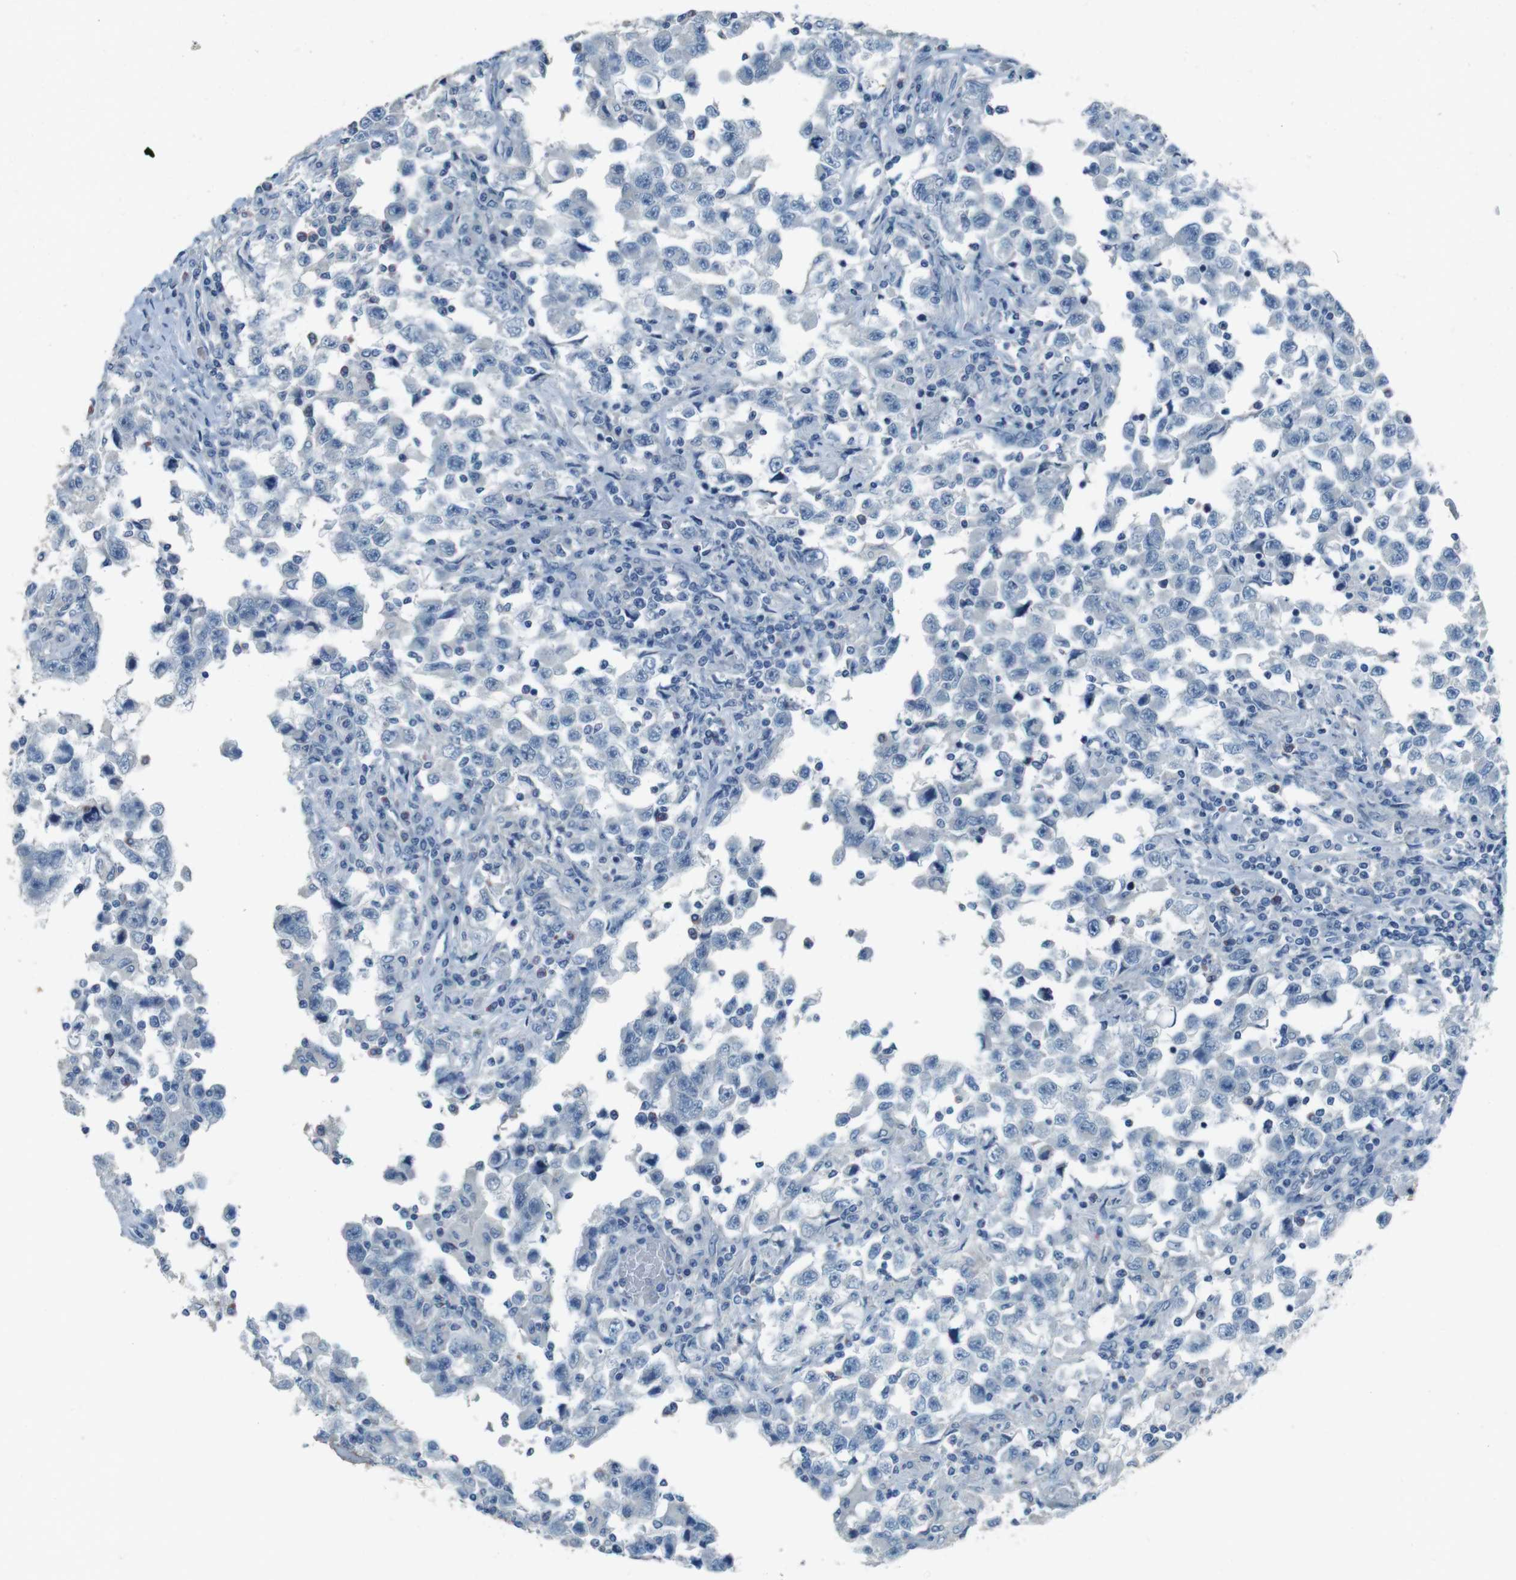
{"staining": {"intensity": "negative", "quantity": "none", "location": "none"}, "tissue": "testis cancer", "cell_type": "Tumor cells", "image_type": "cancer", "snomed": [{"axis": "morphology", "description": "Carcinoma, Embryonal, NOS"}, {"axis": "topography", "description": "Testis"}], "caption": "A histopathology image of human testis embryonal carcinoma is negative for staining in tumor cells.", "gene": "ENTPD7", "patient": {"sex": "male", "age": 21}}